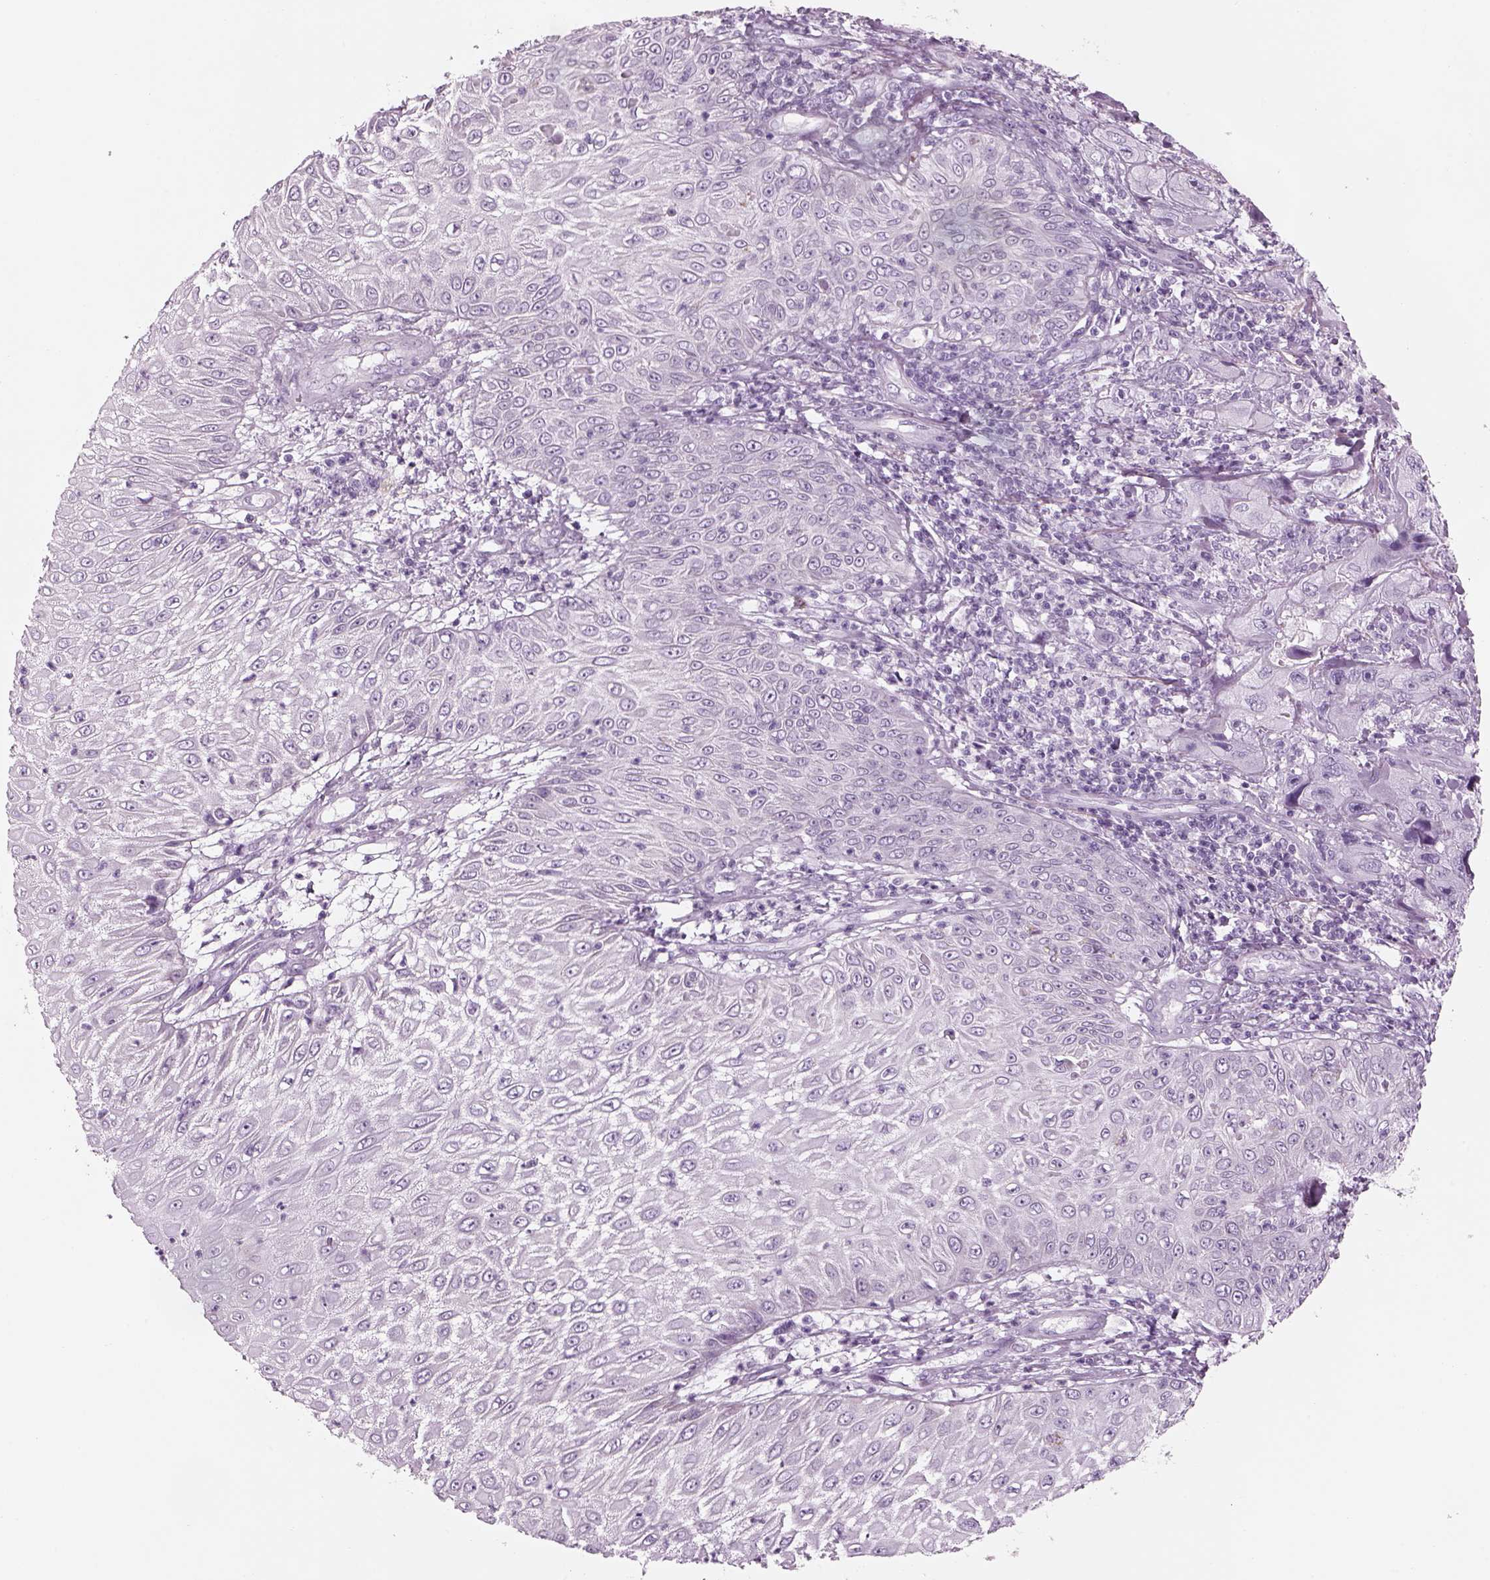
{"staining": {"intensity": "negative", "quantity": "none", "location": "none"}, "tissue": "skin cancer", "cell_type": "Tumor cells", "image_type": "cancer", "snomed": [{"axis": "morphology", "description": "Squamous cell carcinoma, NOS"}, {"axis": "topography", "description": "Skin"}, {"axis": "topography", "description": "Subcutis"}], "caption": "Immunohistochemical staining of skin squamous cell carcinoma demonstrates no significant positivity in tumor cells. Nuclei are stained in blue.", "gene": "SAG", "patient": {"sex": "male", "age": 73}}